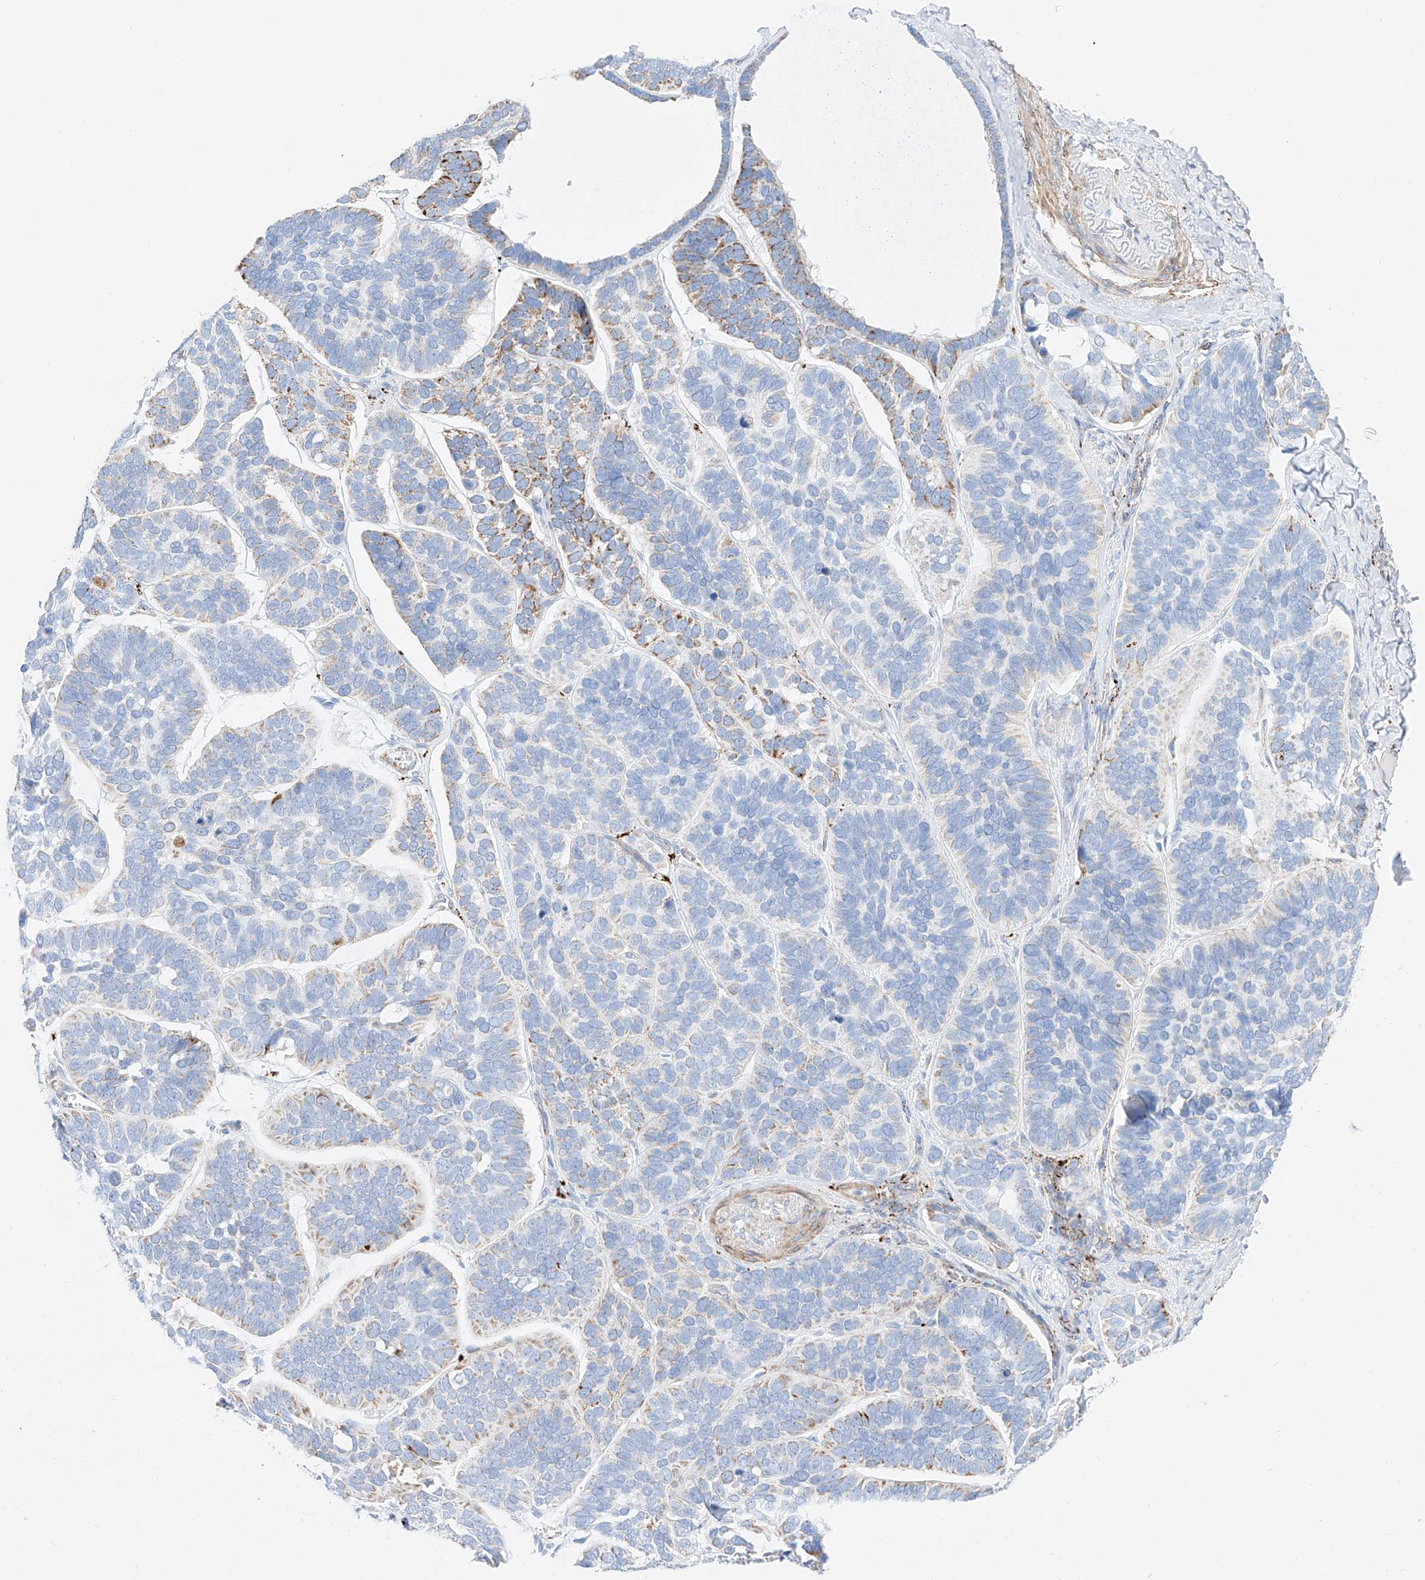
{"staining": {"intensity": "moderate", "quantity": "<25%", "location": "cytoplasmic/membranous"}, "tissue": "skin cancer", "cell_type": "Tumor cells", "image_type": "cancer", "snomed": [{"axis": "morphology", "description": "Basal cell carcinoma"}, {"axis": "topography", "description": "Skin"}], "caption": "The photomicrograph displays staining of basal cell carcinoma (skin), revealing moderate cytoplasmic/membranous protein expression (brown color) within tumor cells.", "gene": "C6orf62", "patient": {"sex": "male", "age": 62}}